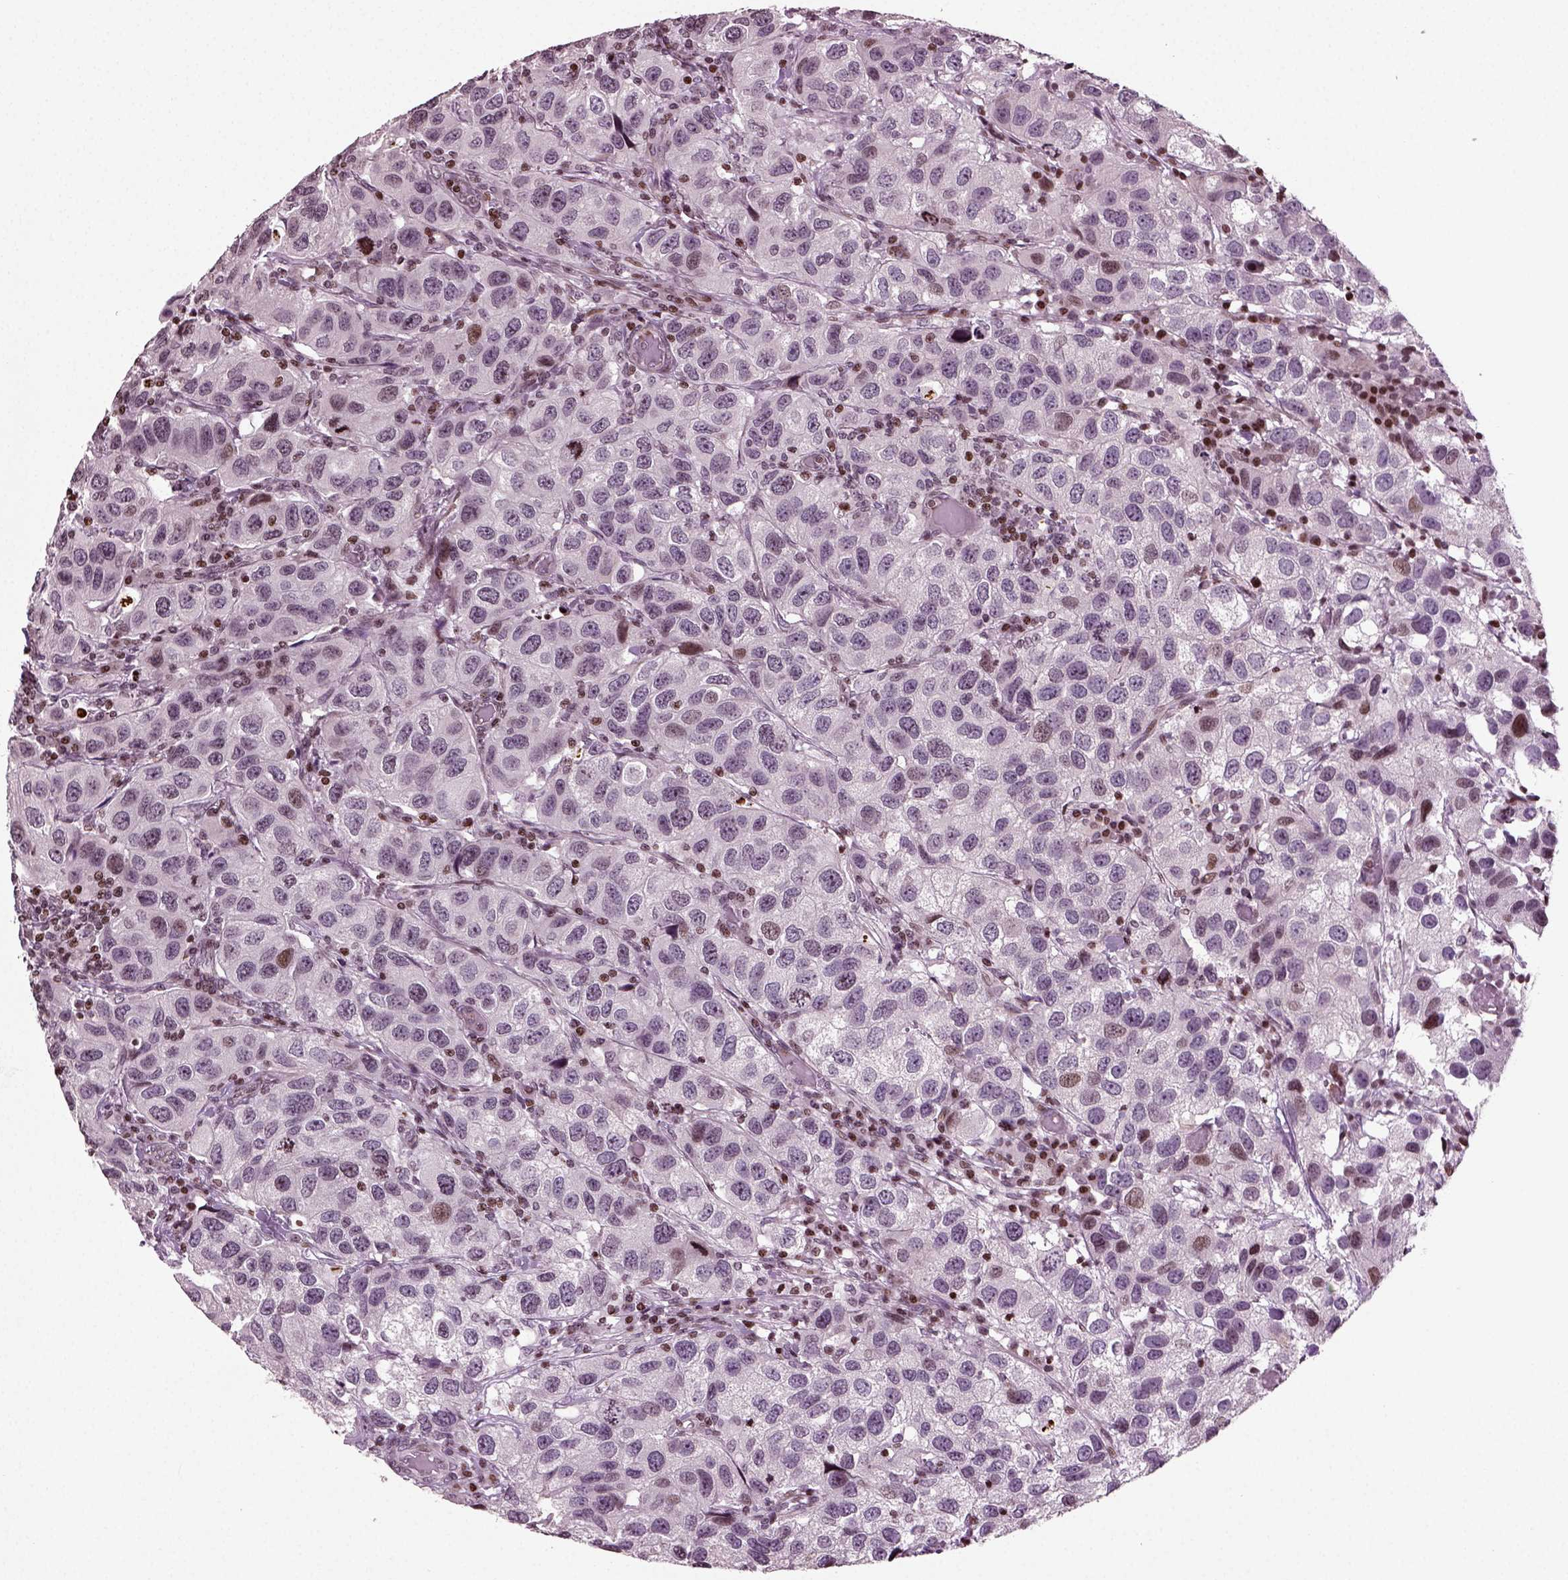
{"staining": {"intensity": "moderate", "quantity": "<25%", "location": "nuclear"}, "tissue": "urothelial cancer", "cell_type": "Tumor cells", "image_type": "cancer", "snomed": [{"axis": "morphology", "description": "Urothelial carcinoma, High grade"}, {"axis": "topography", "description": "Urinary bladder"}], "caption": "Human high-grade urothelial carcinoma stained with a brown dye shows moderate nuclear positive positivity in approximately <25% of tumor cells.", "gene": "HEYL", "patient": {"sex": "male", "age": 79}}